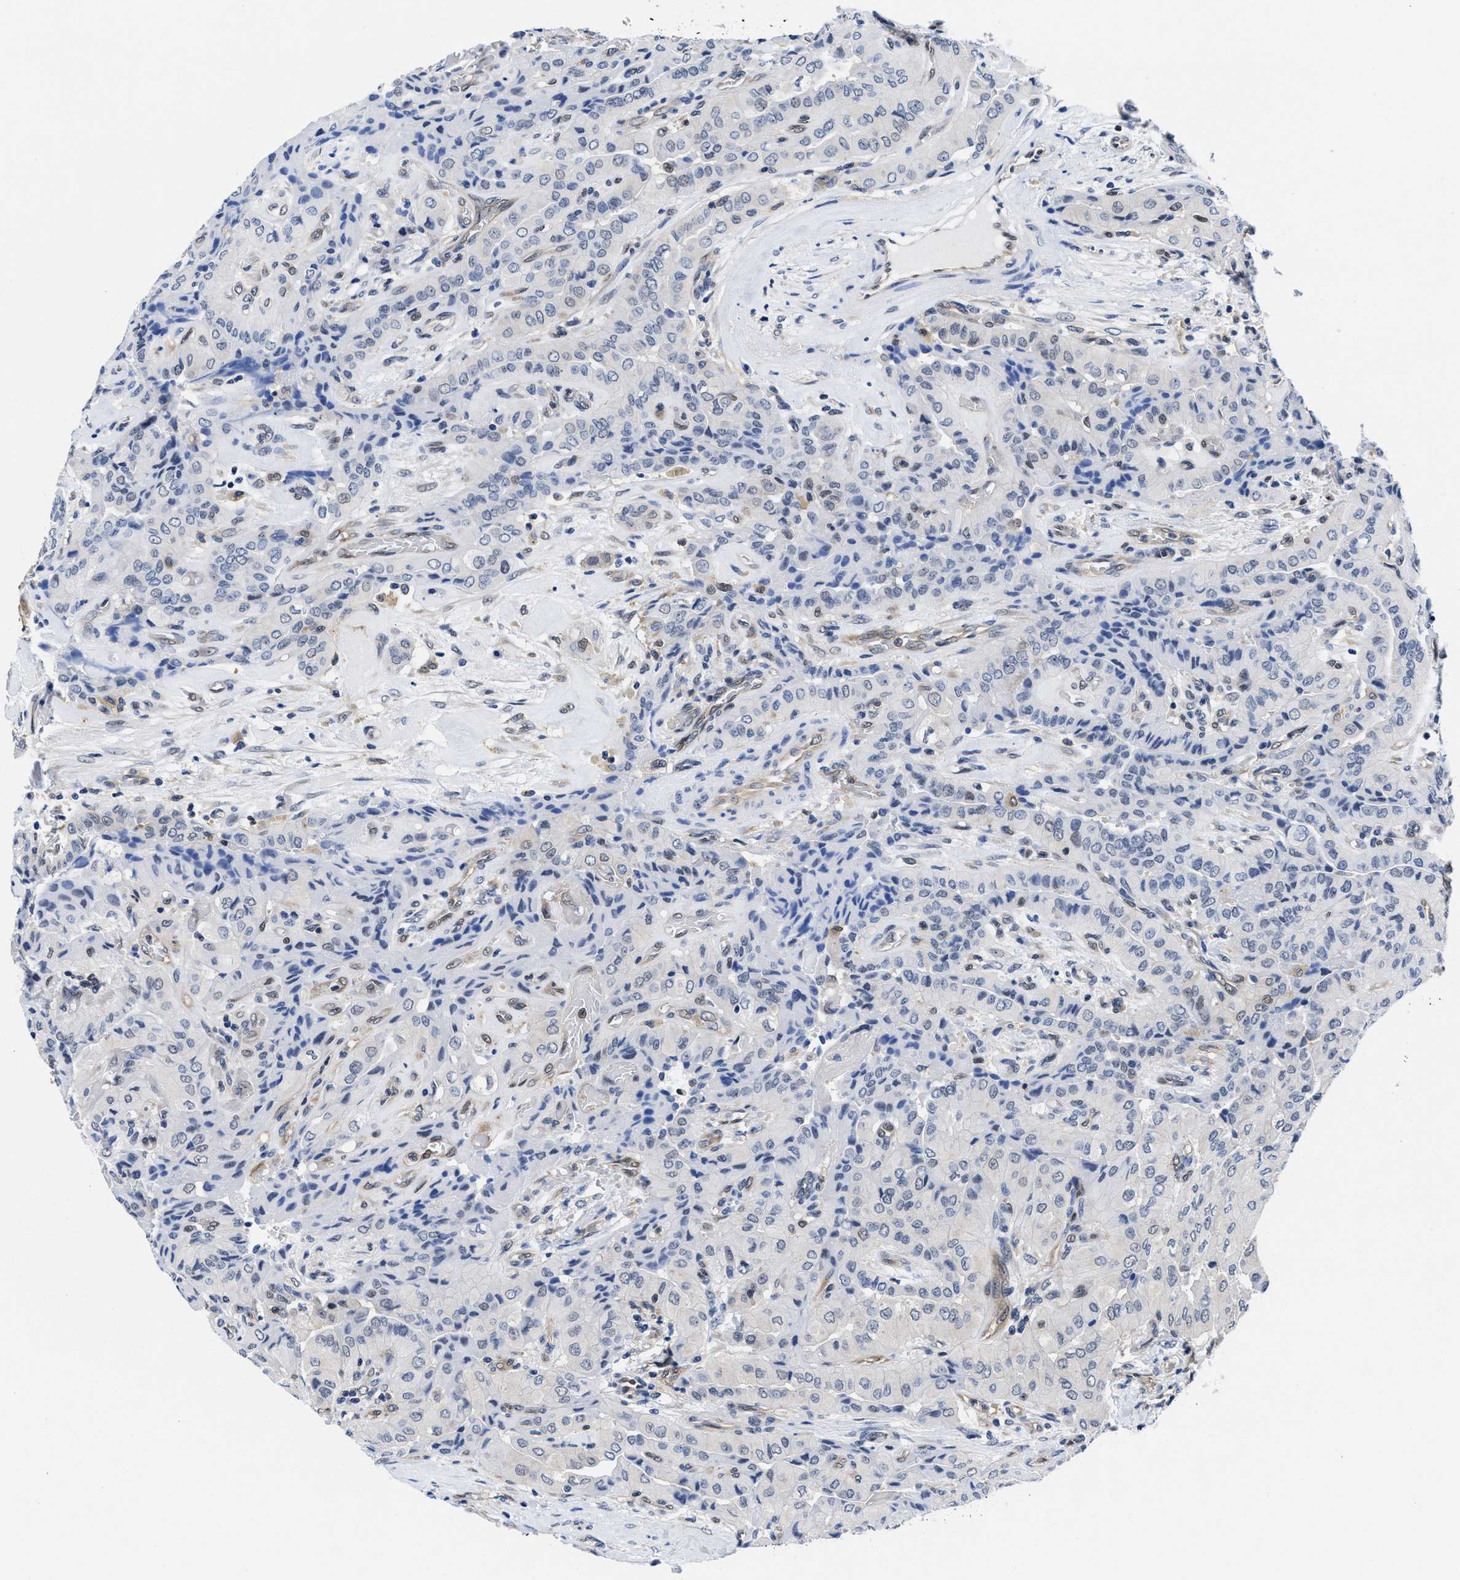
{"staining": {"intensity": "negative", "quantity": "none", "location": "none"}, "tissue": "thyroid cancer", "cell_type": "Tumor cells", "image_type": "cancer", "snomed": [{"axis": "morphology", "description": "Papillary adenocarcinoma, NOS"}, {"axis": "topography", "description": "Thyroid gland"}], "caption": "DAB (3,3'-diaminobenzidine) immunohistochemical staining of thyroid cancer exhibits no significant expression in tumor cells. (Immunohistochemistry, brightfield microscopy, high magnification).", "gene": "ACLY", "patient": {"sex": "female", "age": 59}}